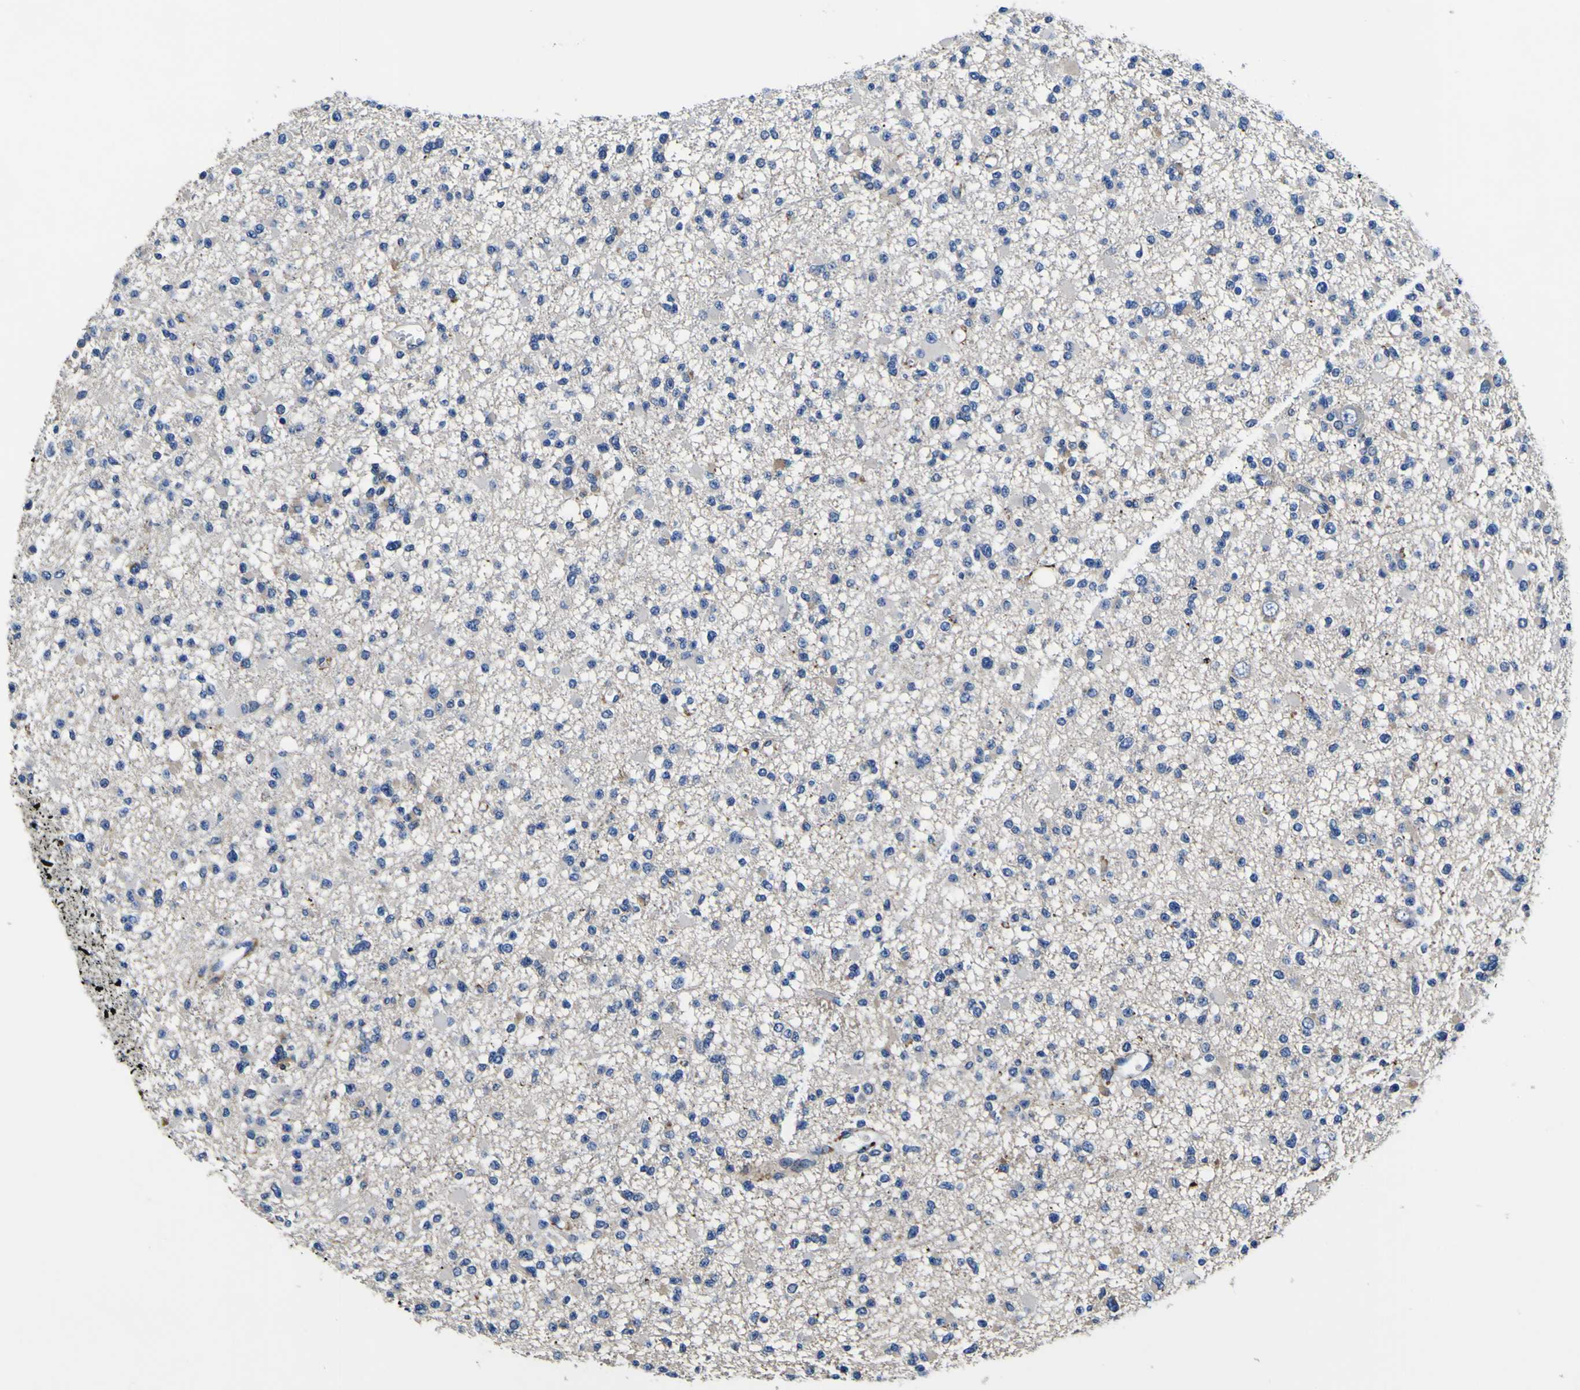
{"staining": {"intensity": "negative", "quantity": "none", "location": "none"}, "tissue": "glioma", "cell_type": "Tumor cells", "image_type": "cancer", "snomed": [{"axis": "morphology", "description": "Glioma, malignant, Low grade"}, {"axis": "topography", "description": "Brain"}], "caption": "Immunohistochemistry (IHC) image of neoplastic tissue: human glioma stained with DAB demonstrates no significant protein expression in tumor cells.", "gene": "AGAP3", "patient": {"sex": "female", "age": 22}}